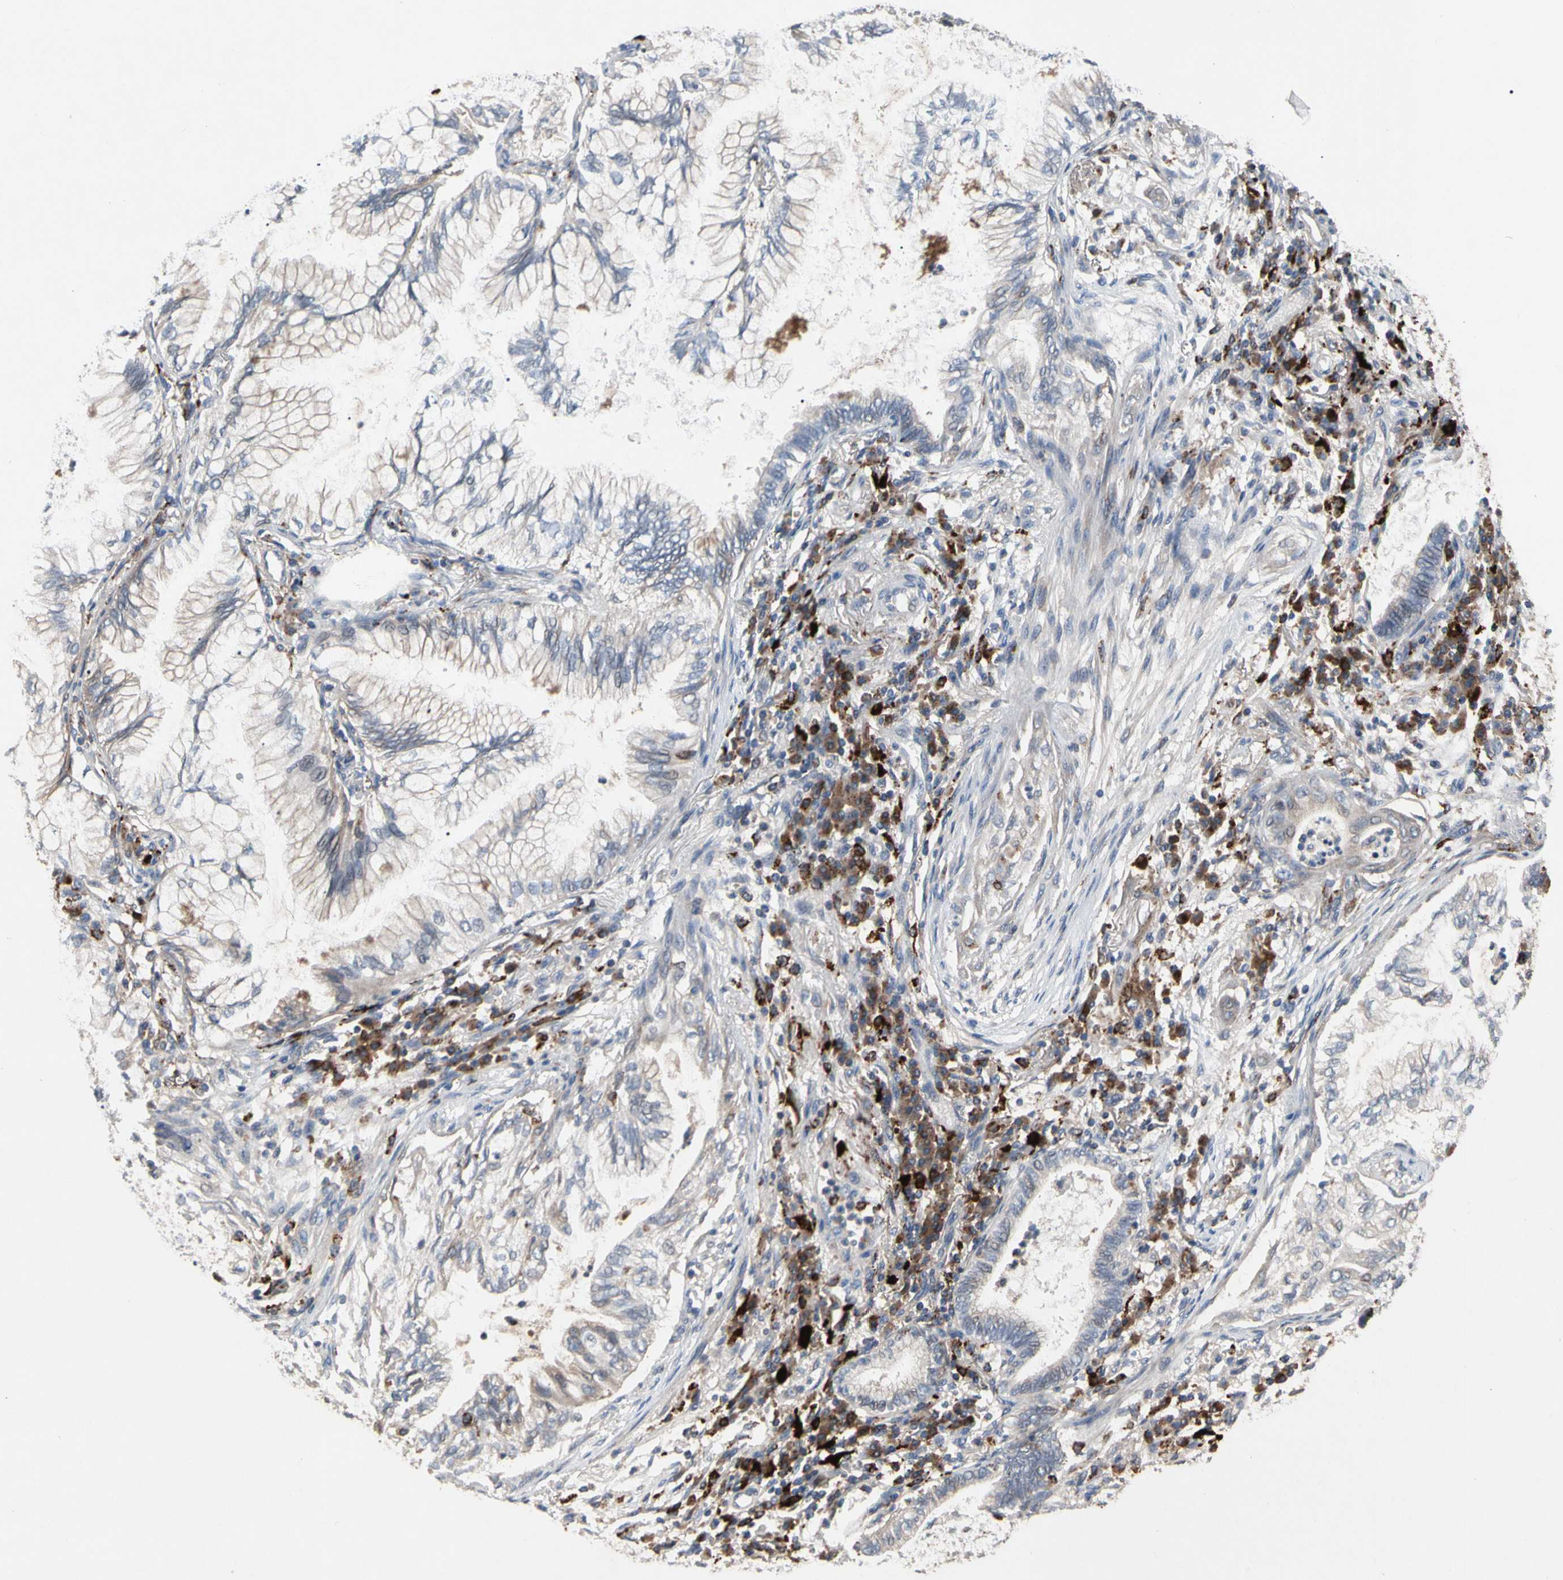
{"staining": {"intensity": "weak", "quantity": "<25%", "location": "cytoplasmic/membranous"}, "tissue": "lung cancer", "cell_type": "Tumor cells", "image_type": "cancer", "snomed": [{"axis": "morphology", "description": "Normal tissue, NOS"}, {"axis": "morphology", "description": "Adenocarcinoma, NOS"}, {"axis": "topography", "description": "Bronchus"}, {"axis": "topography", "description": "Lung"}], "caption": "Adenocarcinoma (lung) was stained to show a protein in brown. There is no significant positivity in tumor cells.", "gene": "ADA2", "patient": {"sex": "female", "age": 70}}